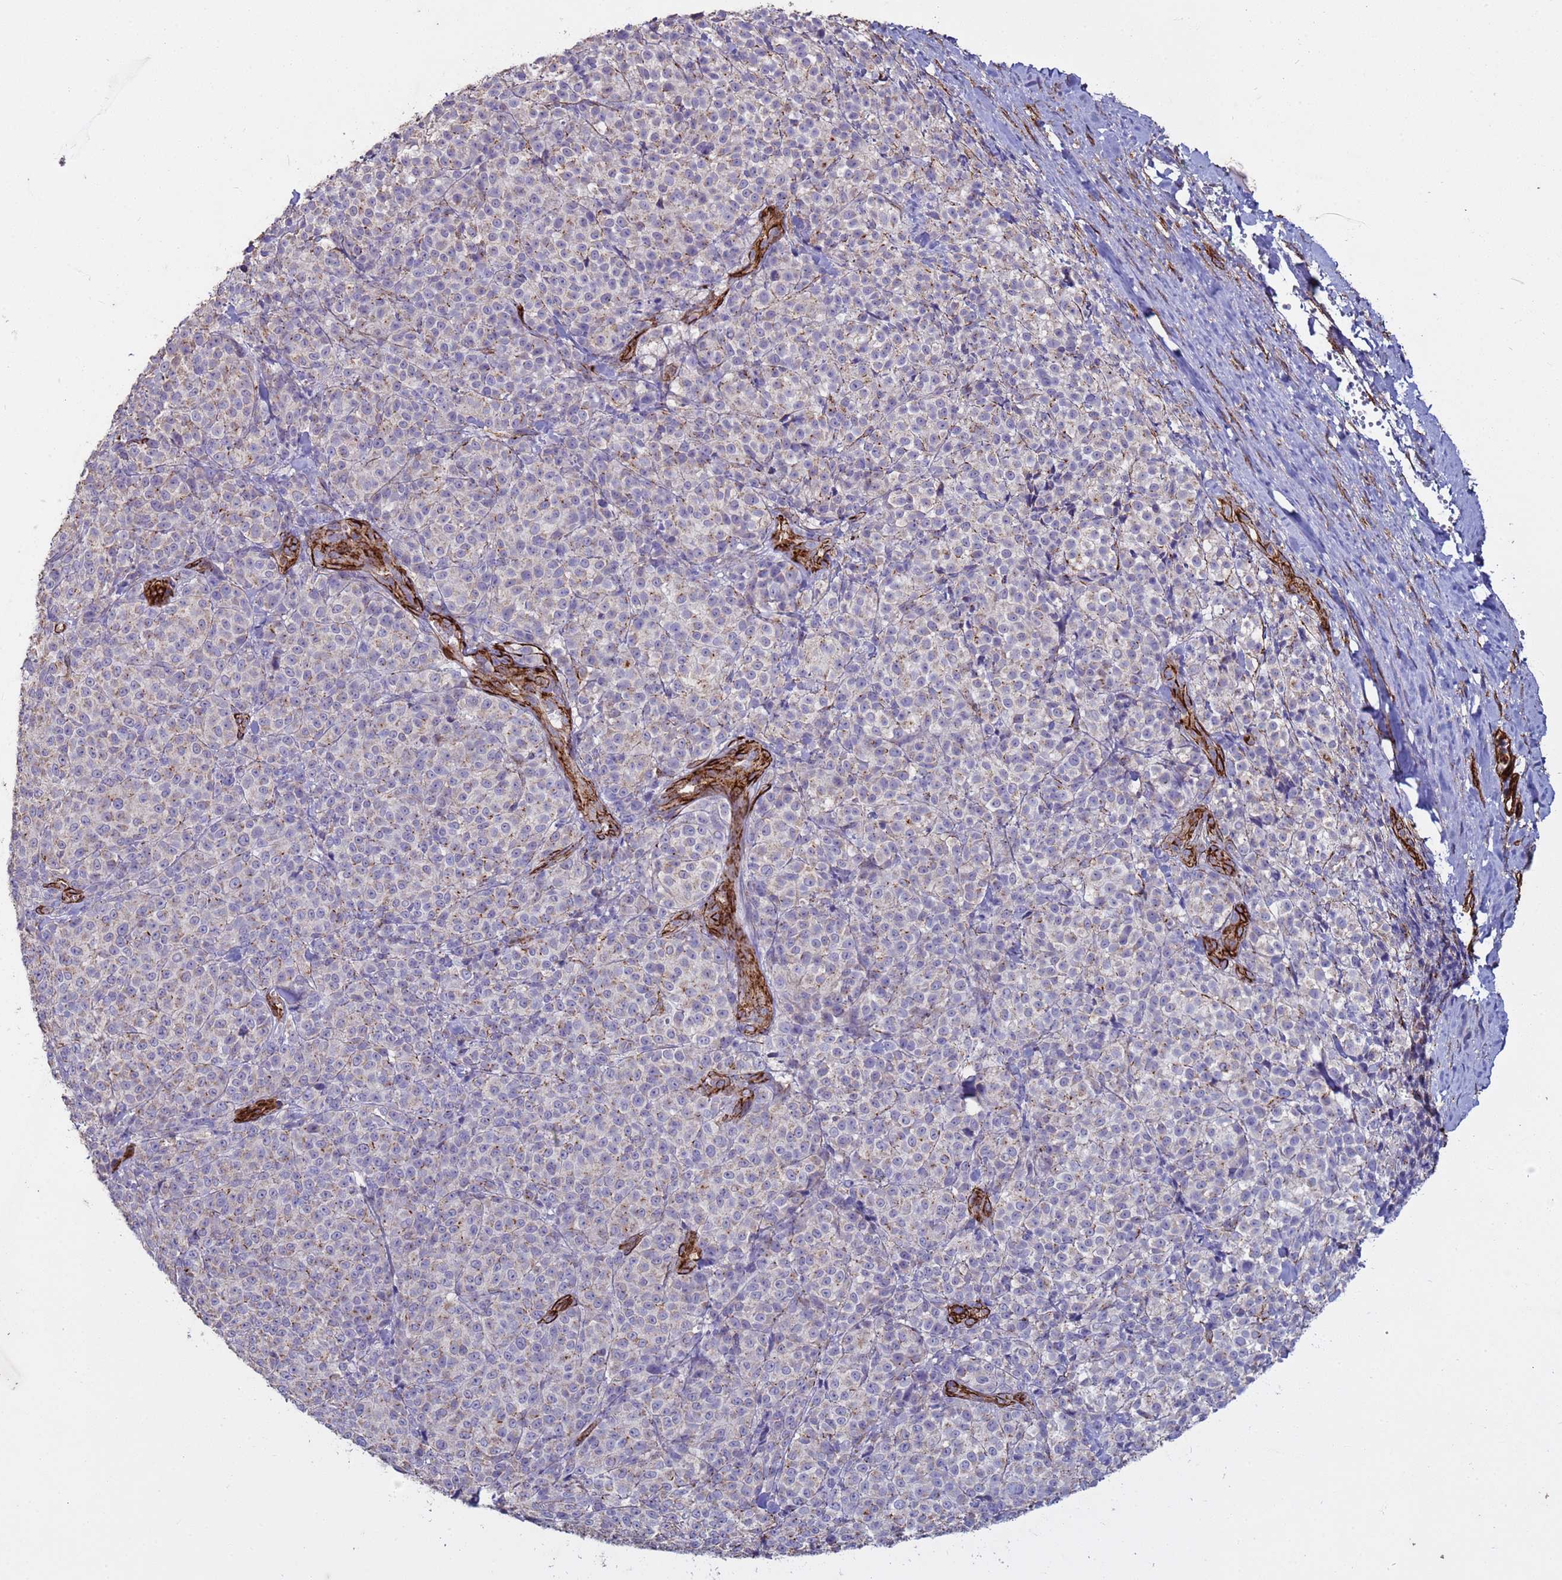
{"staining": {"intensity": "weak", "quantity": "25%-75%", "location": "cytoplasmic/membranous"}, "tissue": "melanoma", "cell_type": "Tumor cells", "image_type": "cancer", "snomed": [{"axis": "morphology", "description": "Normal tissue, NOS"}, {"axis": "morphology", "description": "Malignant melanoma, NOS"}, {"axis": "topography", "description": "Skin"}], "caption": "The image displays immunohistochemical staining of malignant melanoma. There is weak cytoplasmic/membranous positivity is appreciated in approximately 25%-75% of tumor cells.", "gene": "GASK1A", "patient": {"sex": "female", "age": 34}}